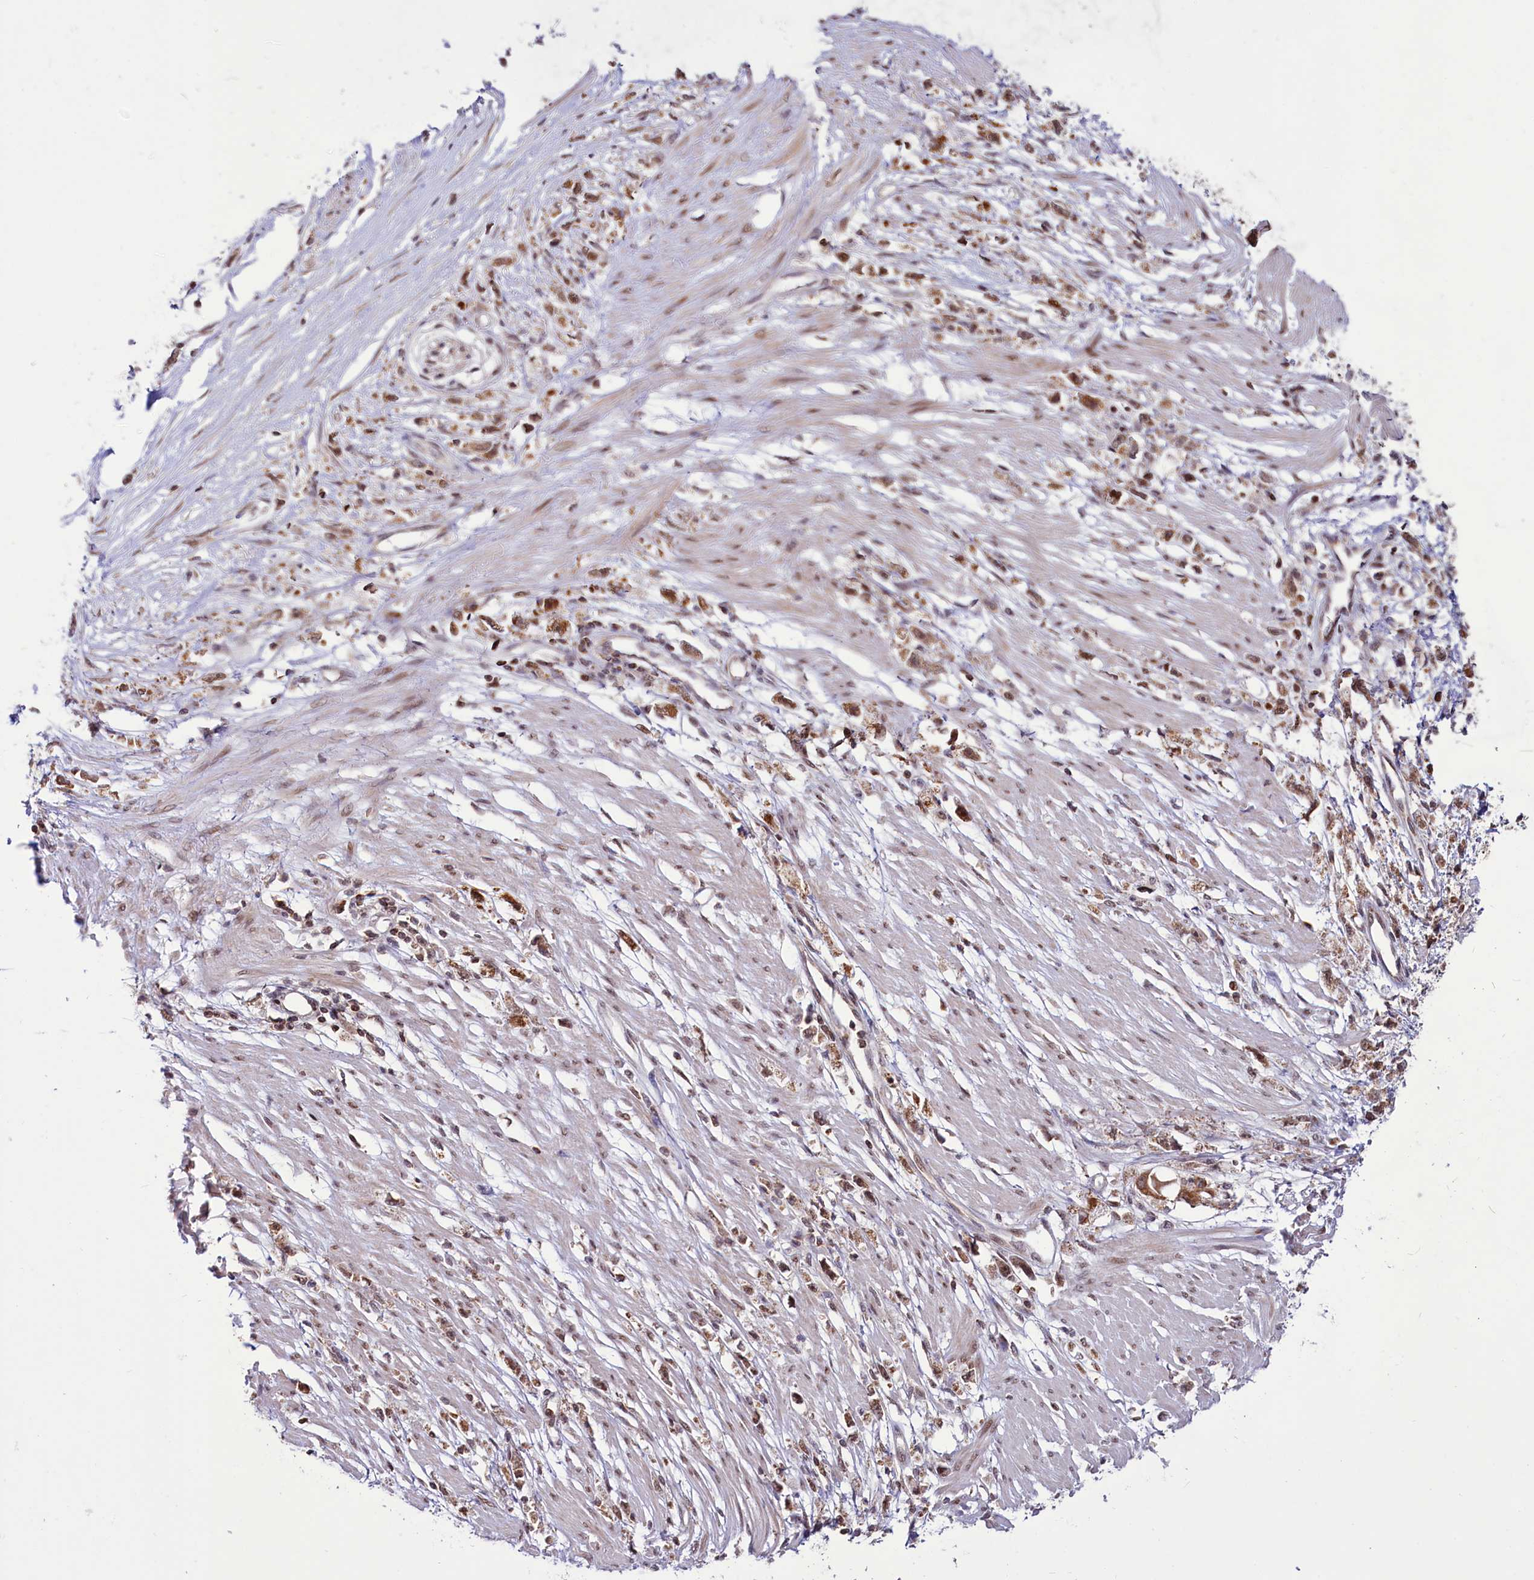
{"staining": {"intensity": "moderate", "quantity": ">75%", "location": "cytoplasmic/membranous,nuclear"}, "tissue": "stomach cancer", "cell_type": "Tumor cells", "image_type": "cancer", "snomed": [{"axis": "morphology", "description": "Adenocarcinoma, NOS"}, {"axis": "topography", "description": "Stomach"}], "caption": "Human stomach cancer stained with a brown dye reveals moderate cytoplasmic/membranous and nuclear positive positivity in approximately >75% of tumor cells.", "gene": "PHC3", "patient": {"sex": "female", "age": 59}}